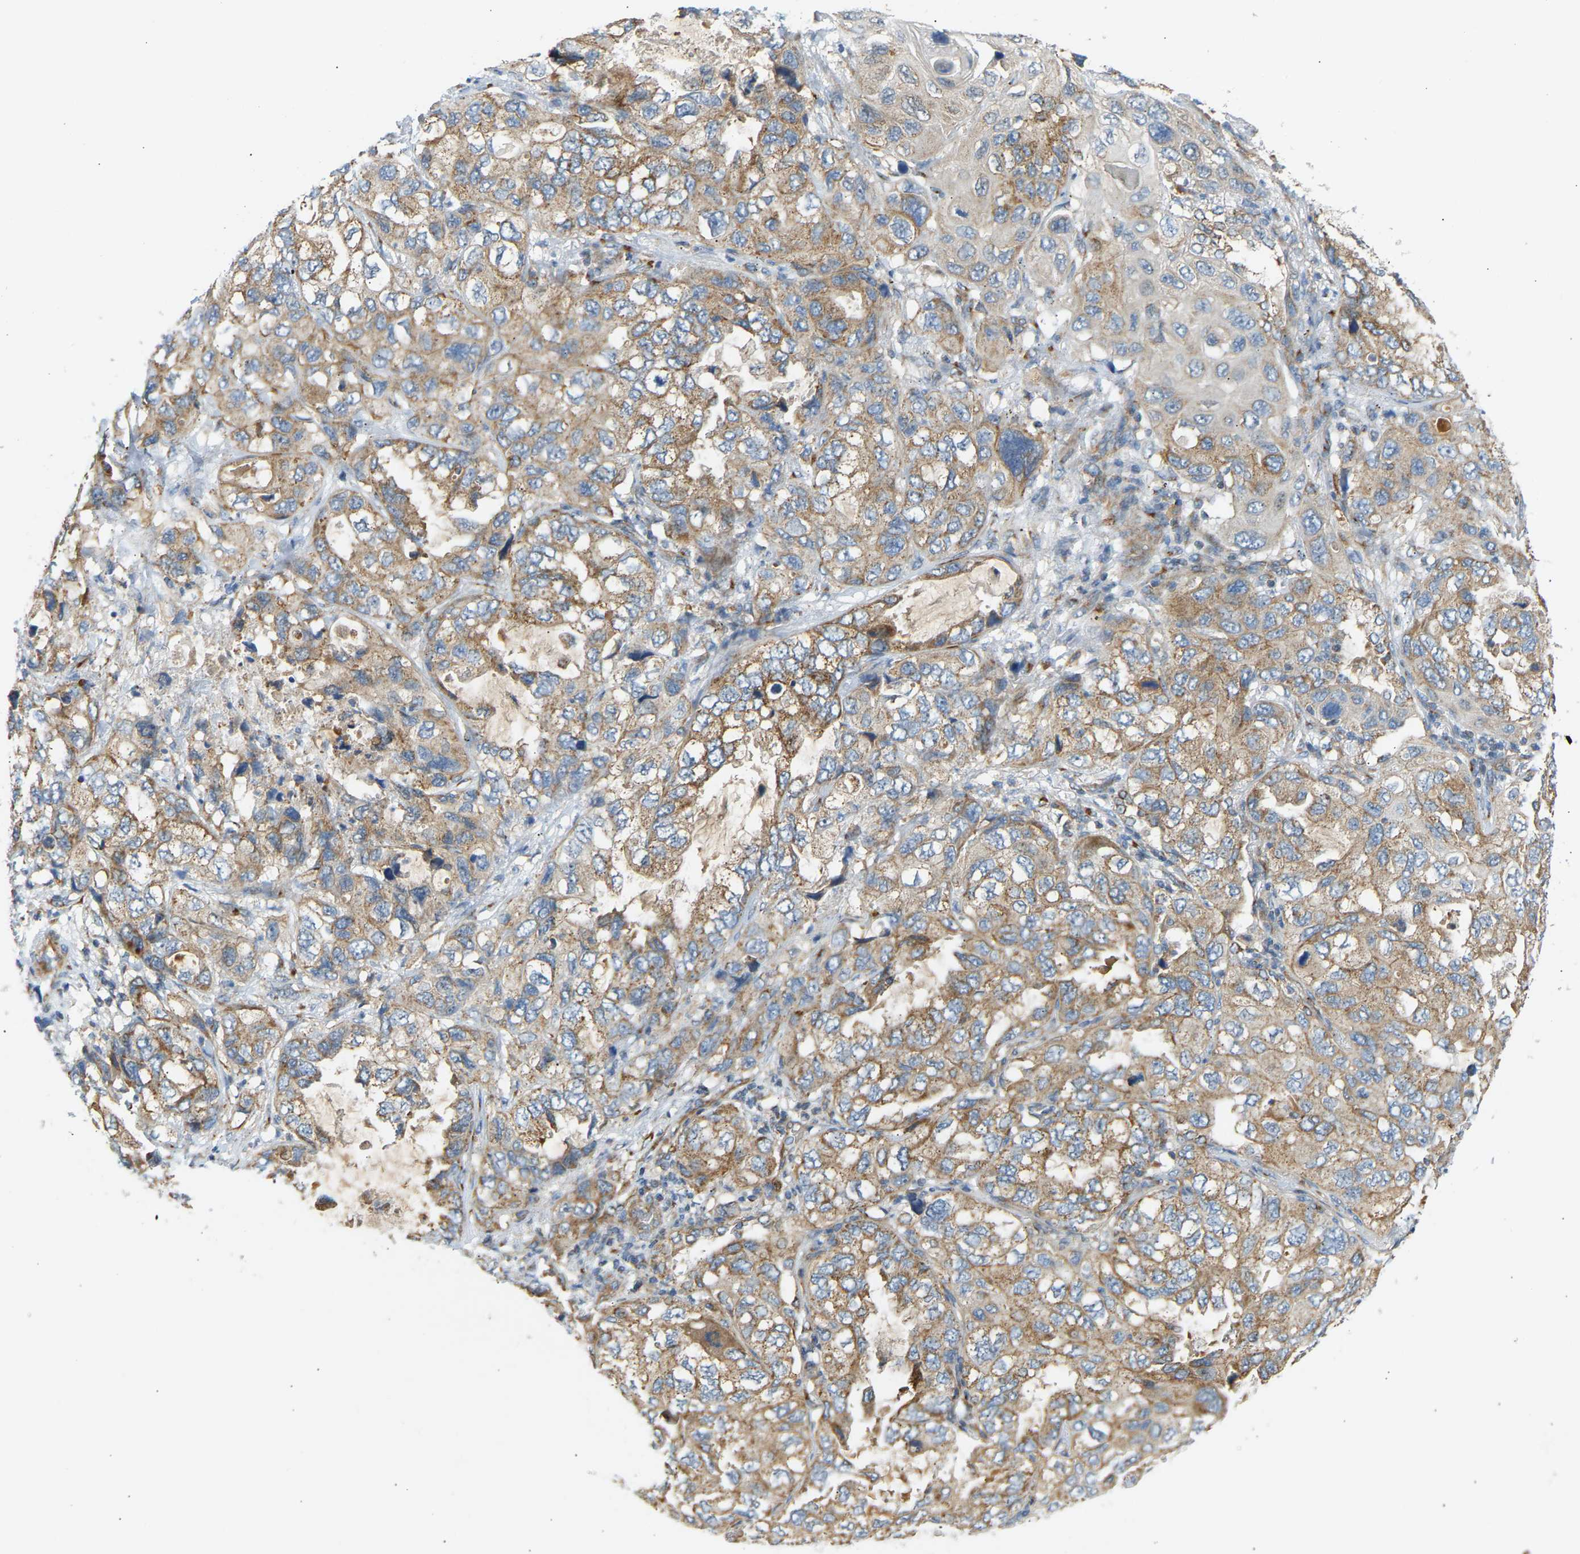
{"staining": {"intensity": "moderate", "quantity": ">75%", "location": "cytoplasmic/membranous"}, "tissue": "lung cancer", "cell_type": "Tumor cells", "image_type": "cancer", "snomed": [{"axis": "morphology", "description": "Squamous cell carcinoma, NOS"}, {"axis": "topography", "description": "Lung"}], "caption": "Protein expression analysis of human lung squamous cell carcinoma reveals moderate cytoplasmic/membranous expression in about >75% of tumor cells.", "gene": "YIPF2", "patient": {"sex": "female", "age": 73}}